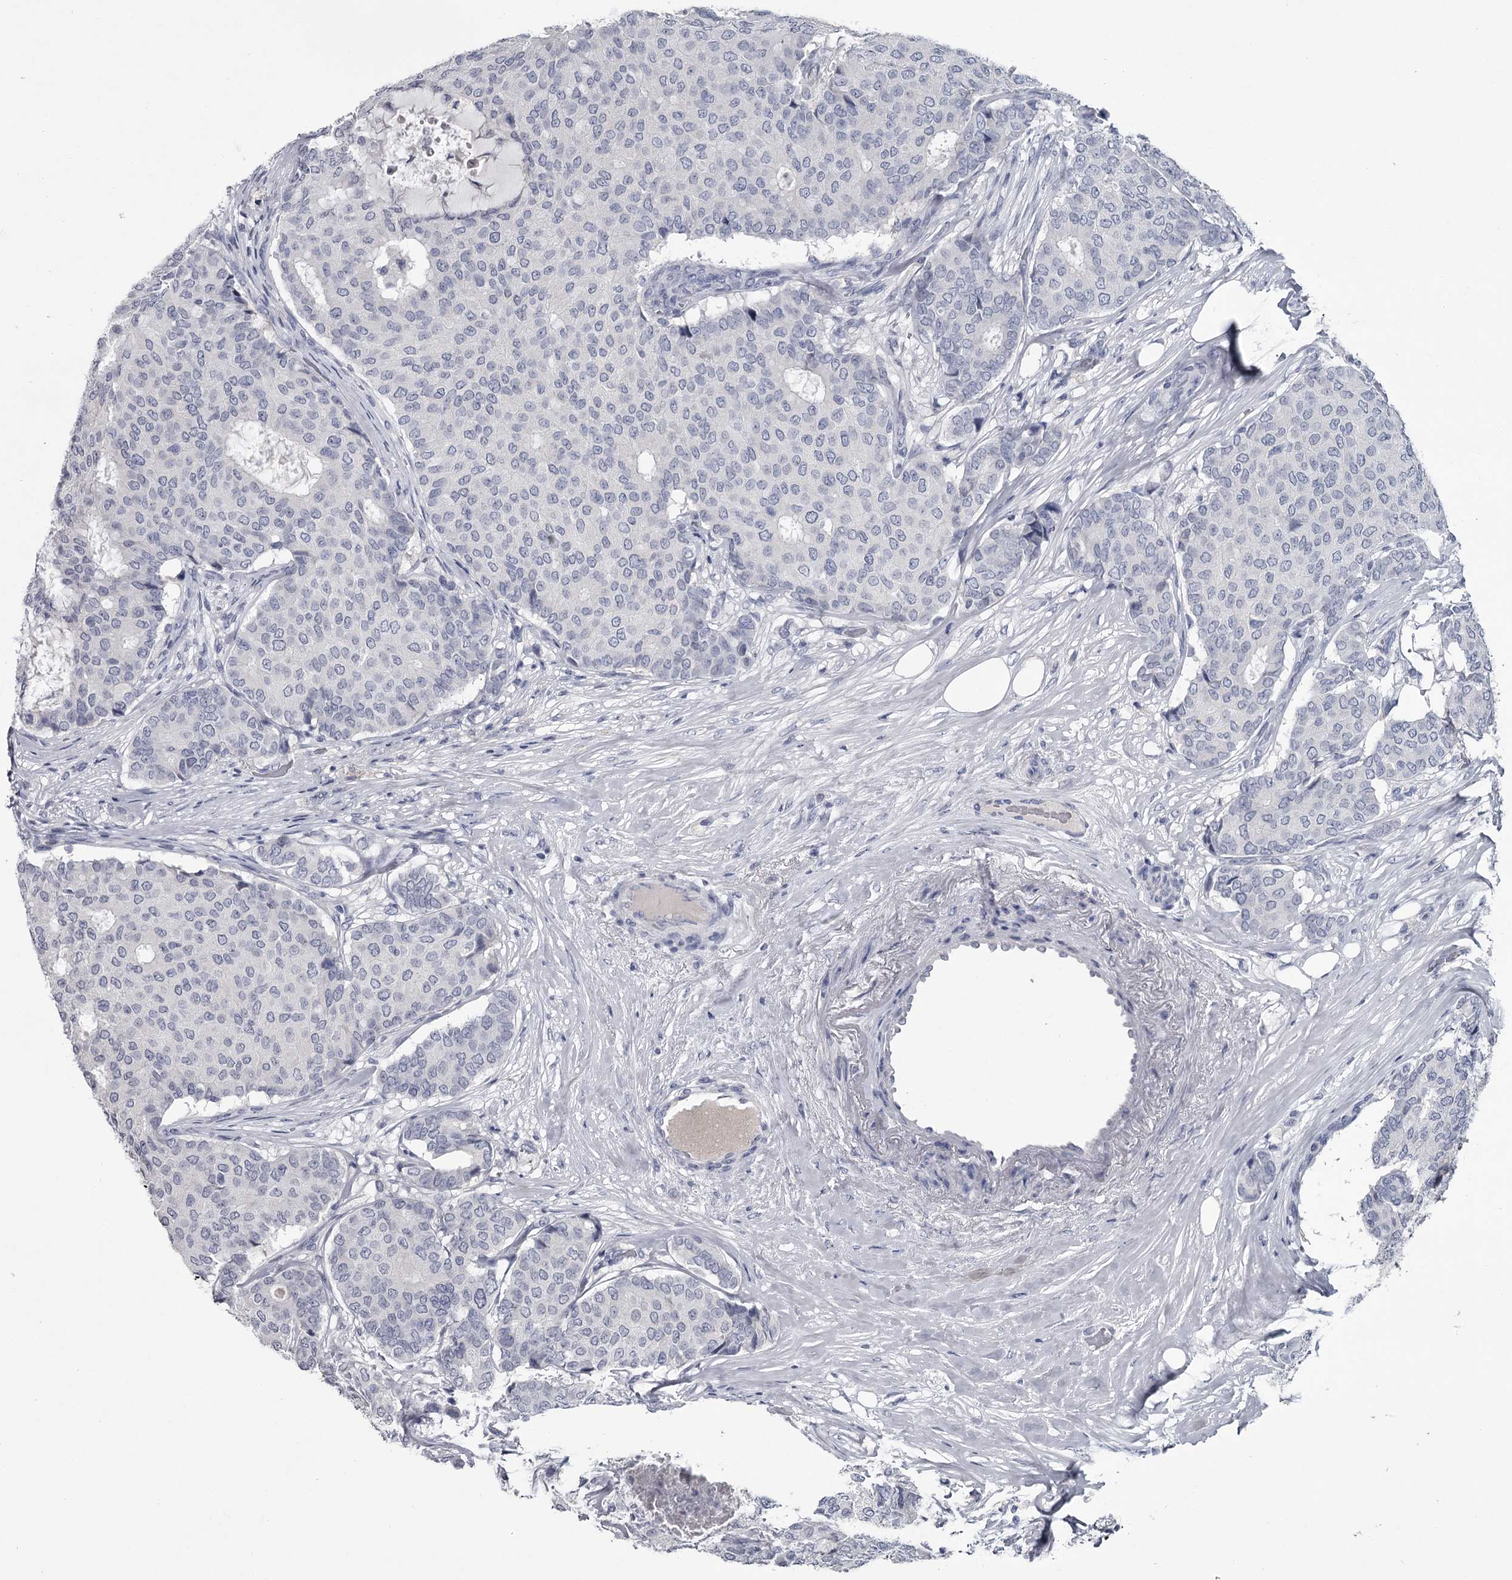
{"staining": {"intensity": "negative", "quantity": "none", "location": "none"}, "tissue": "breast cancer", "cell_type": "Tumor cells", "image_type": "cancer", "snomed": [{"axis": "morphology", "description": "Duct carcinoma"}, {"axis": "topography", "description": "Breast"}], "caption": "Breast cancer was stained to show a protein in brown. There is no significant staining in tumor cells.", "gene": "DAO", "patient": {"sex": "female", "age": 75}}